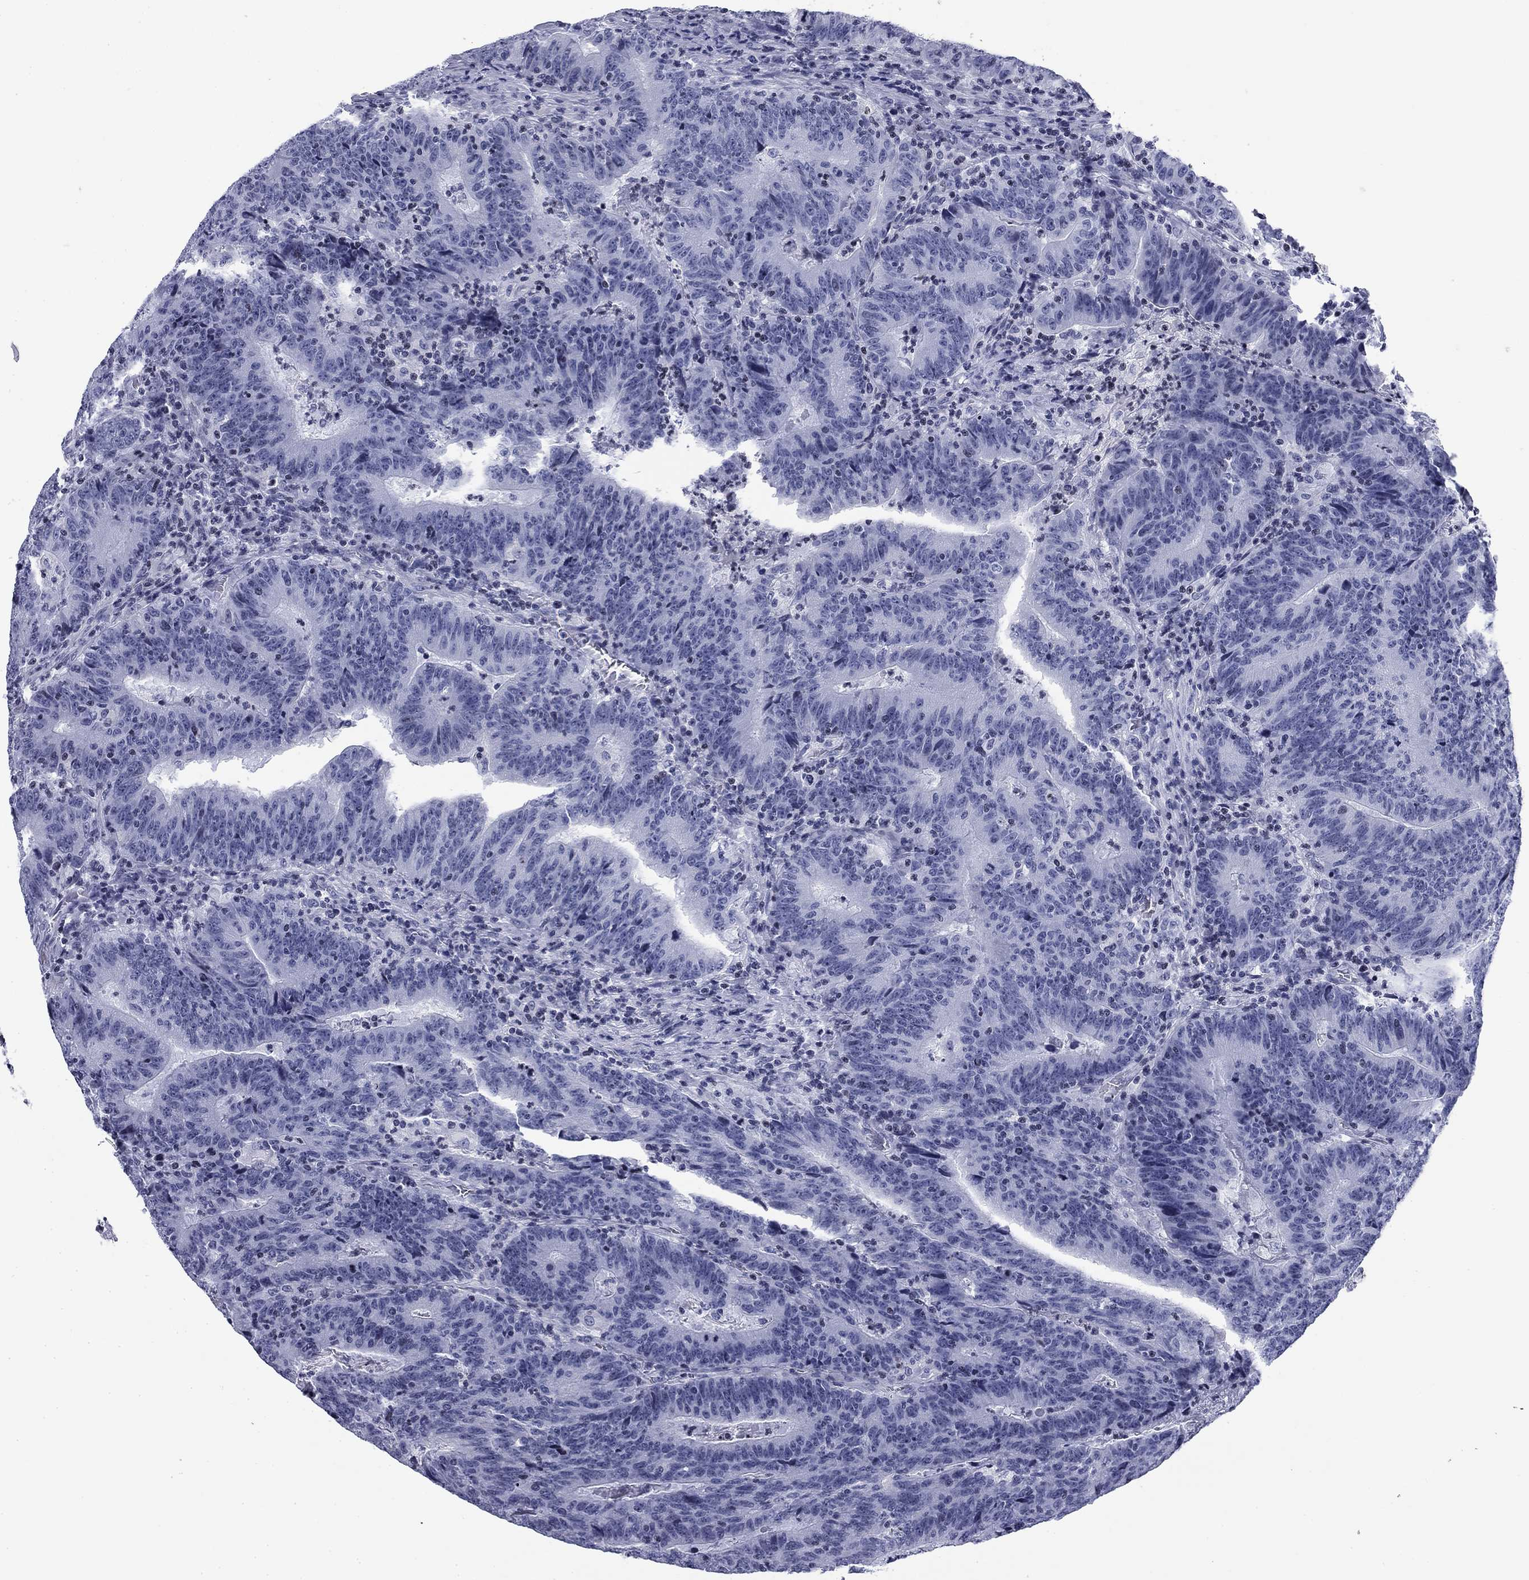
{"staining": {"intensity": "negative", "quantity": "none", "location": "none"}, "tissue": "colorectal cancer", "cell_type": "Tumor cells", "image_type": "cancer", "snomed": [{"axis": "morphology", "description": "Adenocarcinoma, NOS"}, {"axis": "topography", "description": "Colon"}], "caption": "Protein analysis of colorectal cancer (adenocarcinoma) reveals no significant expression in tumor cells. (Brightfield microscopy of DAB (3,3'-diaminobenzidine) immunohistochemistry (IHC) at high magnification).", "gene": "CCDC144A", "patient": {"sex": "female", "age": 75}}